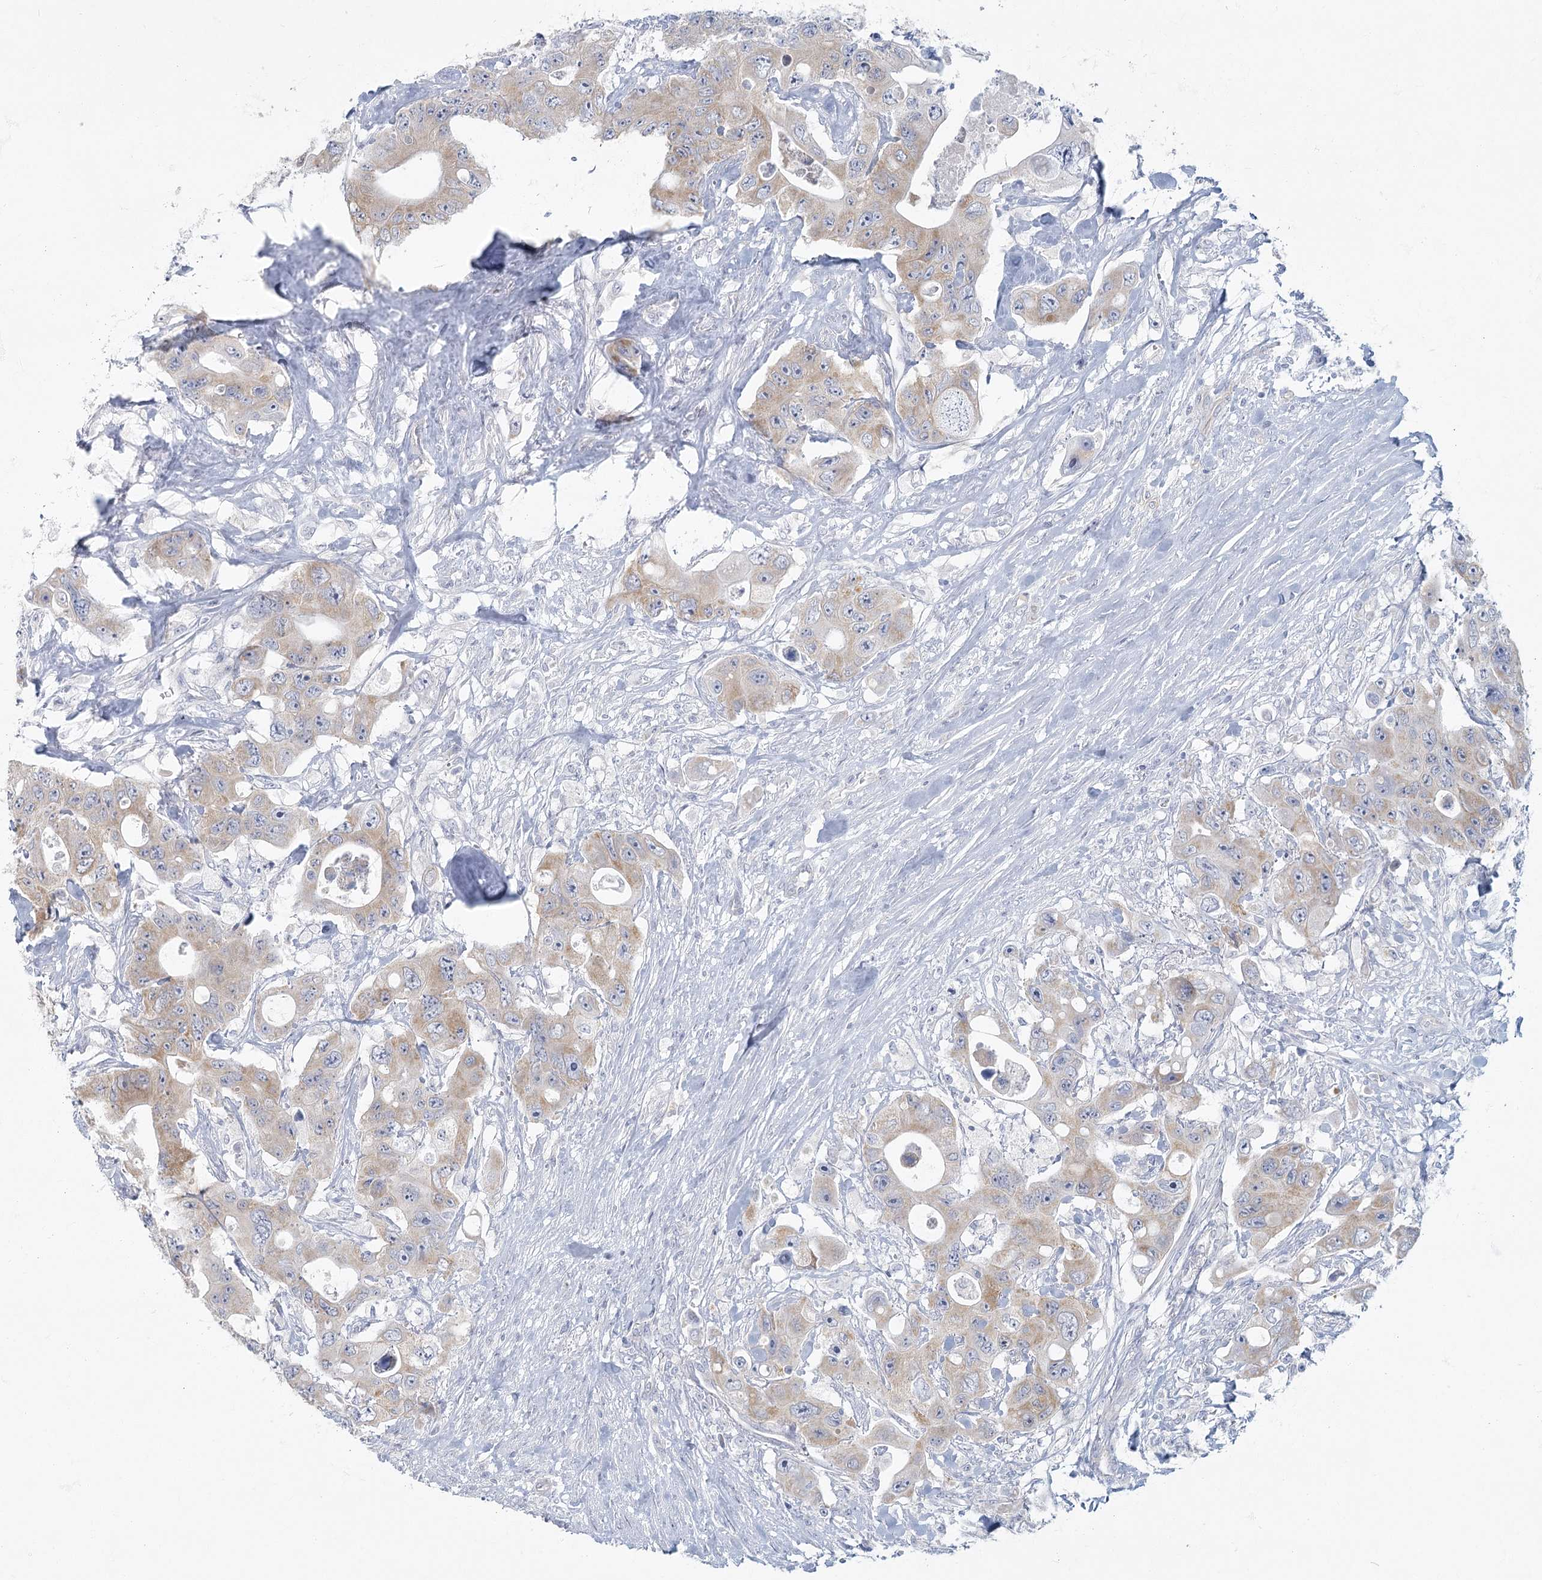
{"staining": {"intensity": "weak", "quantity": ">75%", "location": "cytoplasmic/membranous"}, "tissue": "colorectal cancer", "cell_type": "Tumor cells", "image_type": "cancer", "snomed": [{"axis": "morphology", "description": "Adenocarcinoma, NOS"}, {"axis": "topography", "description": "Colon"}], "caption": "There is low levels of weak cytoplasmic/membranous staining in tumor cells of colorectal adenocarcinoma, as demonstrated by immunohistochemical staining (brown color).", "gene": "FAM110C", "patient": {"sex": "female", "age": 46}}